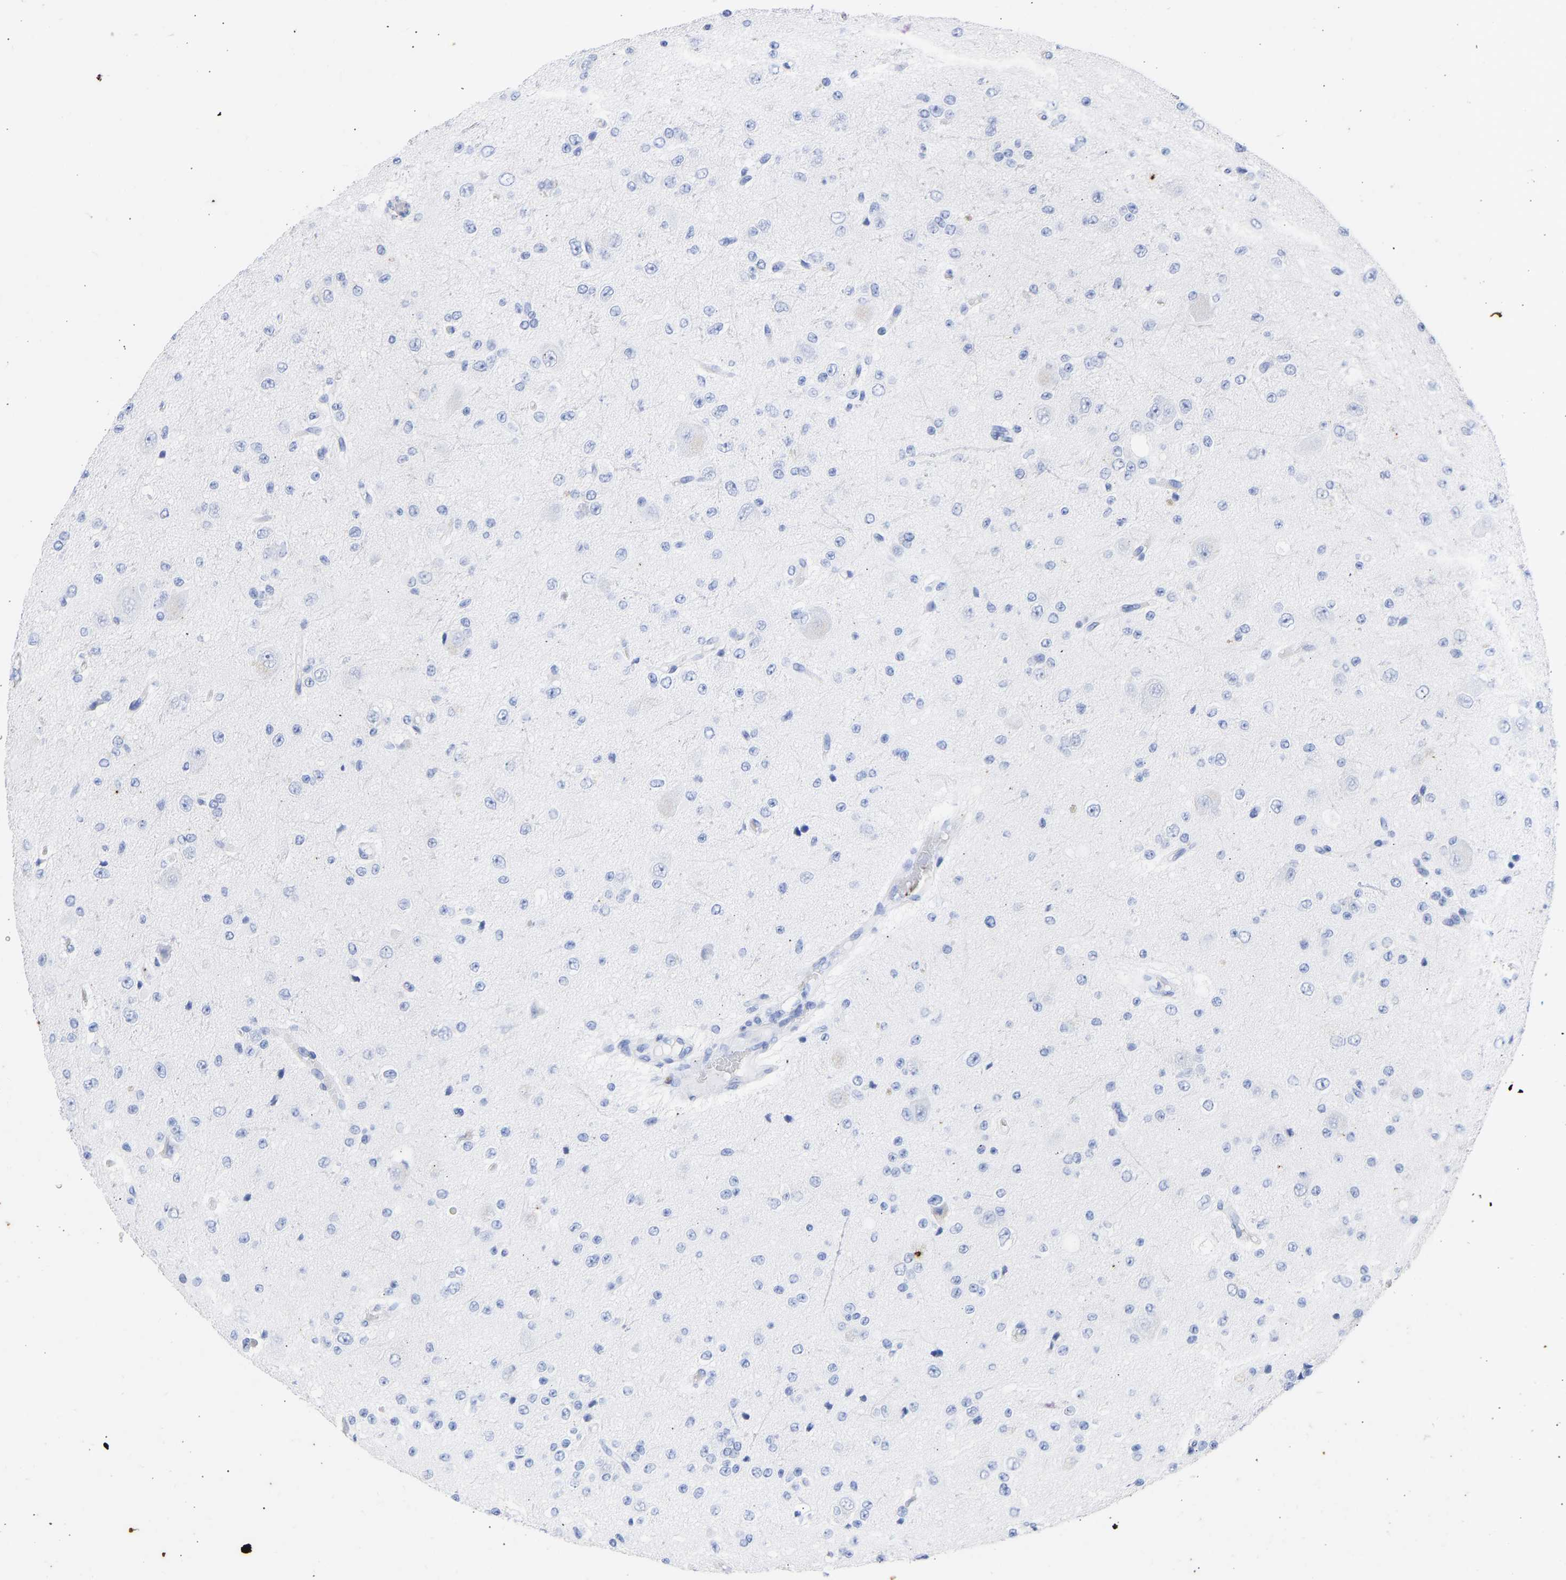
{"staining": {"intensity": "negative", "quantity": "none", "location": "none"}, "tissue": "glioma", "cell_type": "Tumor cells", "image_type": "cancer", "snomed": [{"axis": "morphology", "description": "Glioma, malignant, High grade"}, {"axis": "topography", "description": "pancreas cauda"}], "caption": "Immunohistochemical staining of glioma reveals no significant positivity in tumor cells. (Brightfield microscopy of DAB (3,3'-diaminobenzidine) IHC at high magnification).", "gene": "KRT1", "patient": {"sex": "male", "age": 60}}